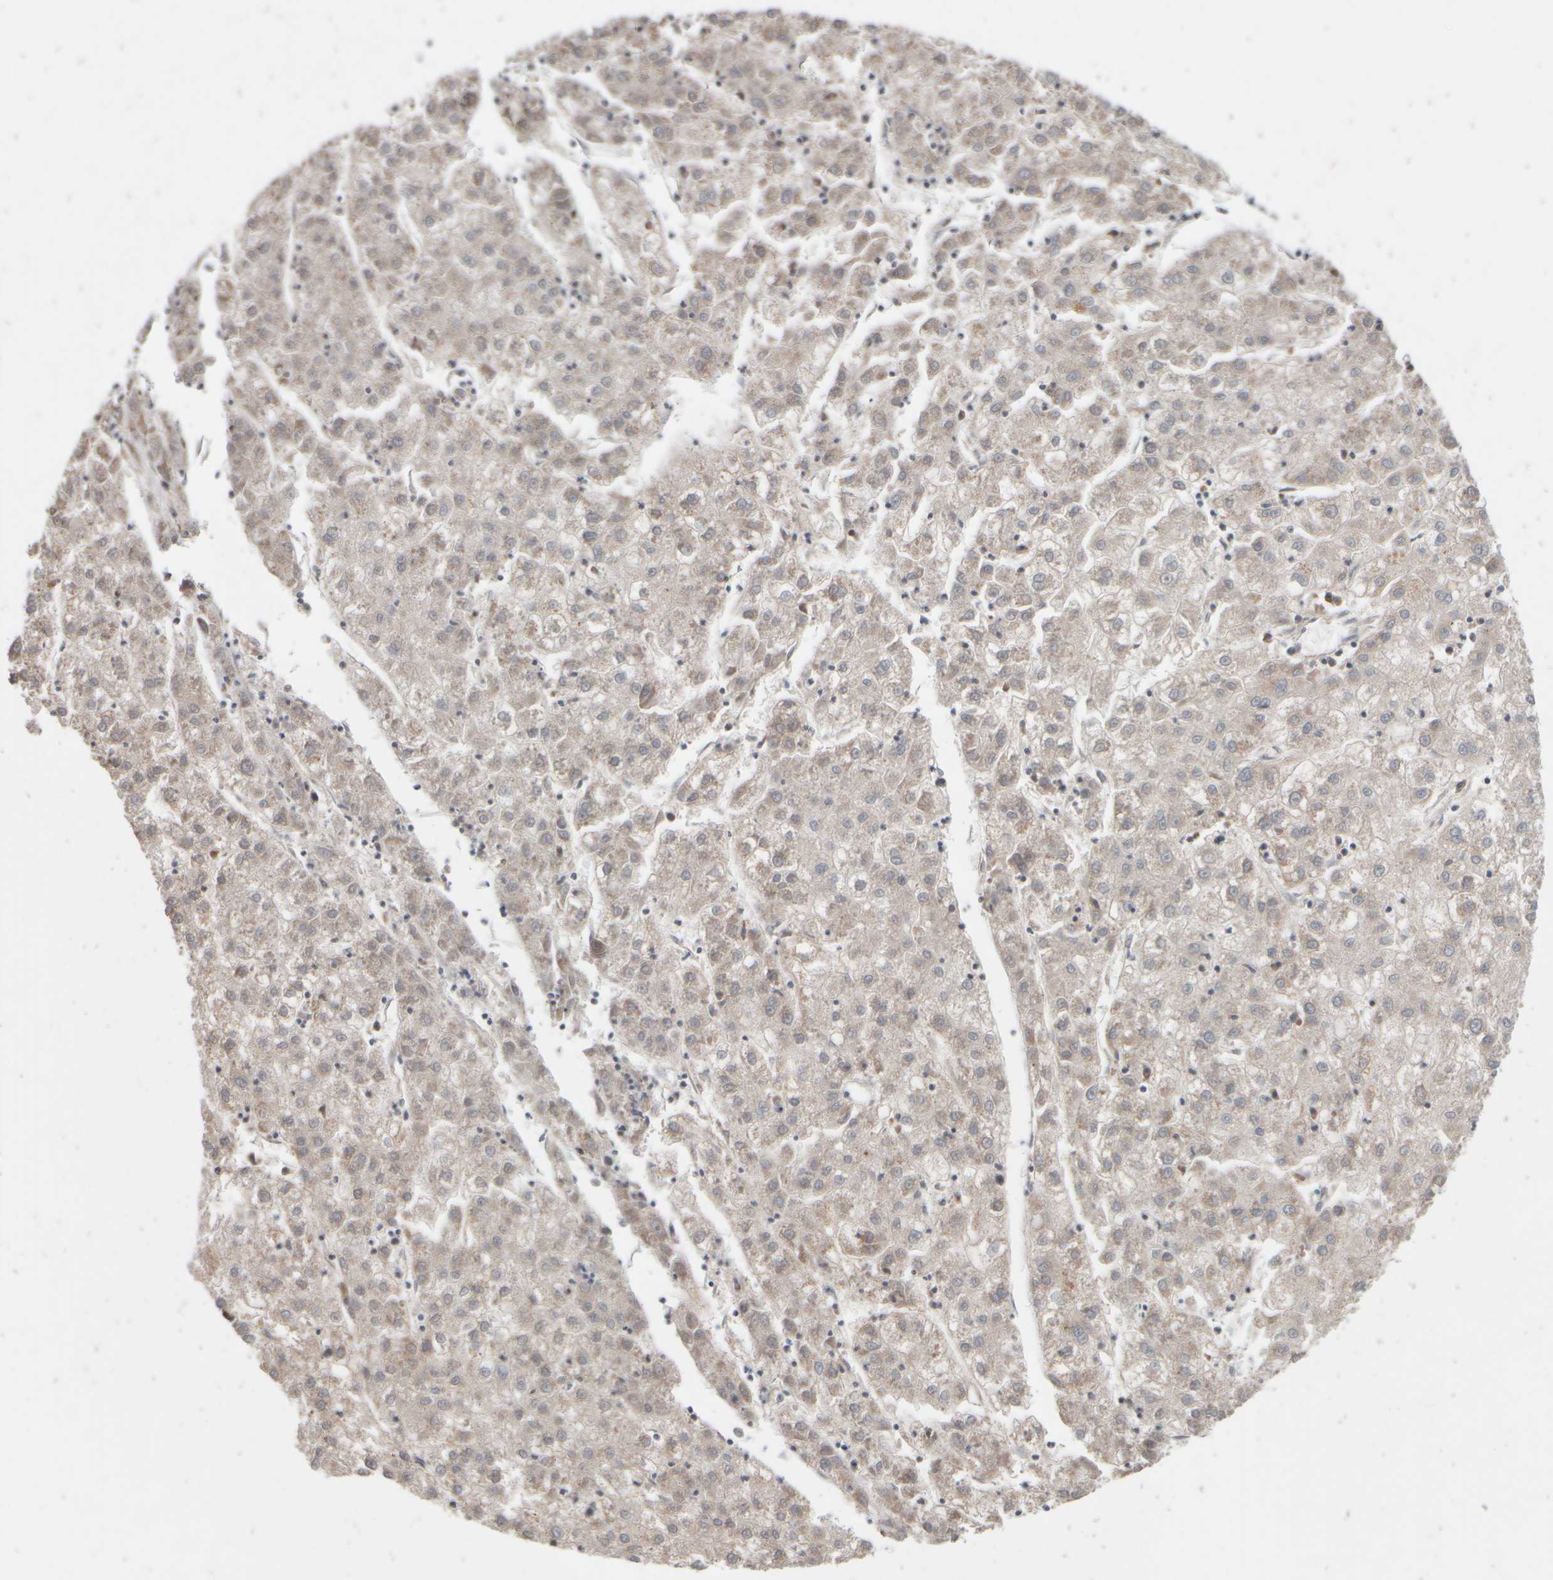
{"staining": {"intensity": "weak", "quantity": "<25%", "location": "cytoplasmic/membranous"}, "tissue": "liver cancer", "cell_type": "Tumor cells", "image_type": "cancer", "snomed": [{"axis": "morphology", "description": "Carcinoma, Hepatocellular, NOS"}, {"axis": "topography", "description": "Liver"}], "caption": "Tumor cells are negative for protein expression in human hepatocellular carcinoma (liver).", "gene": "ABHD11", "patient": {"sex": "male", "age": 72}}